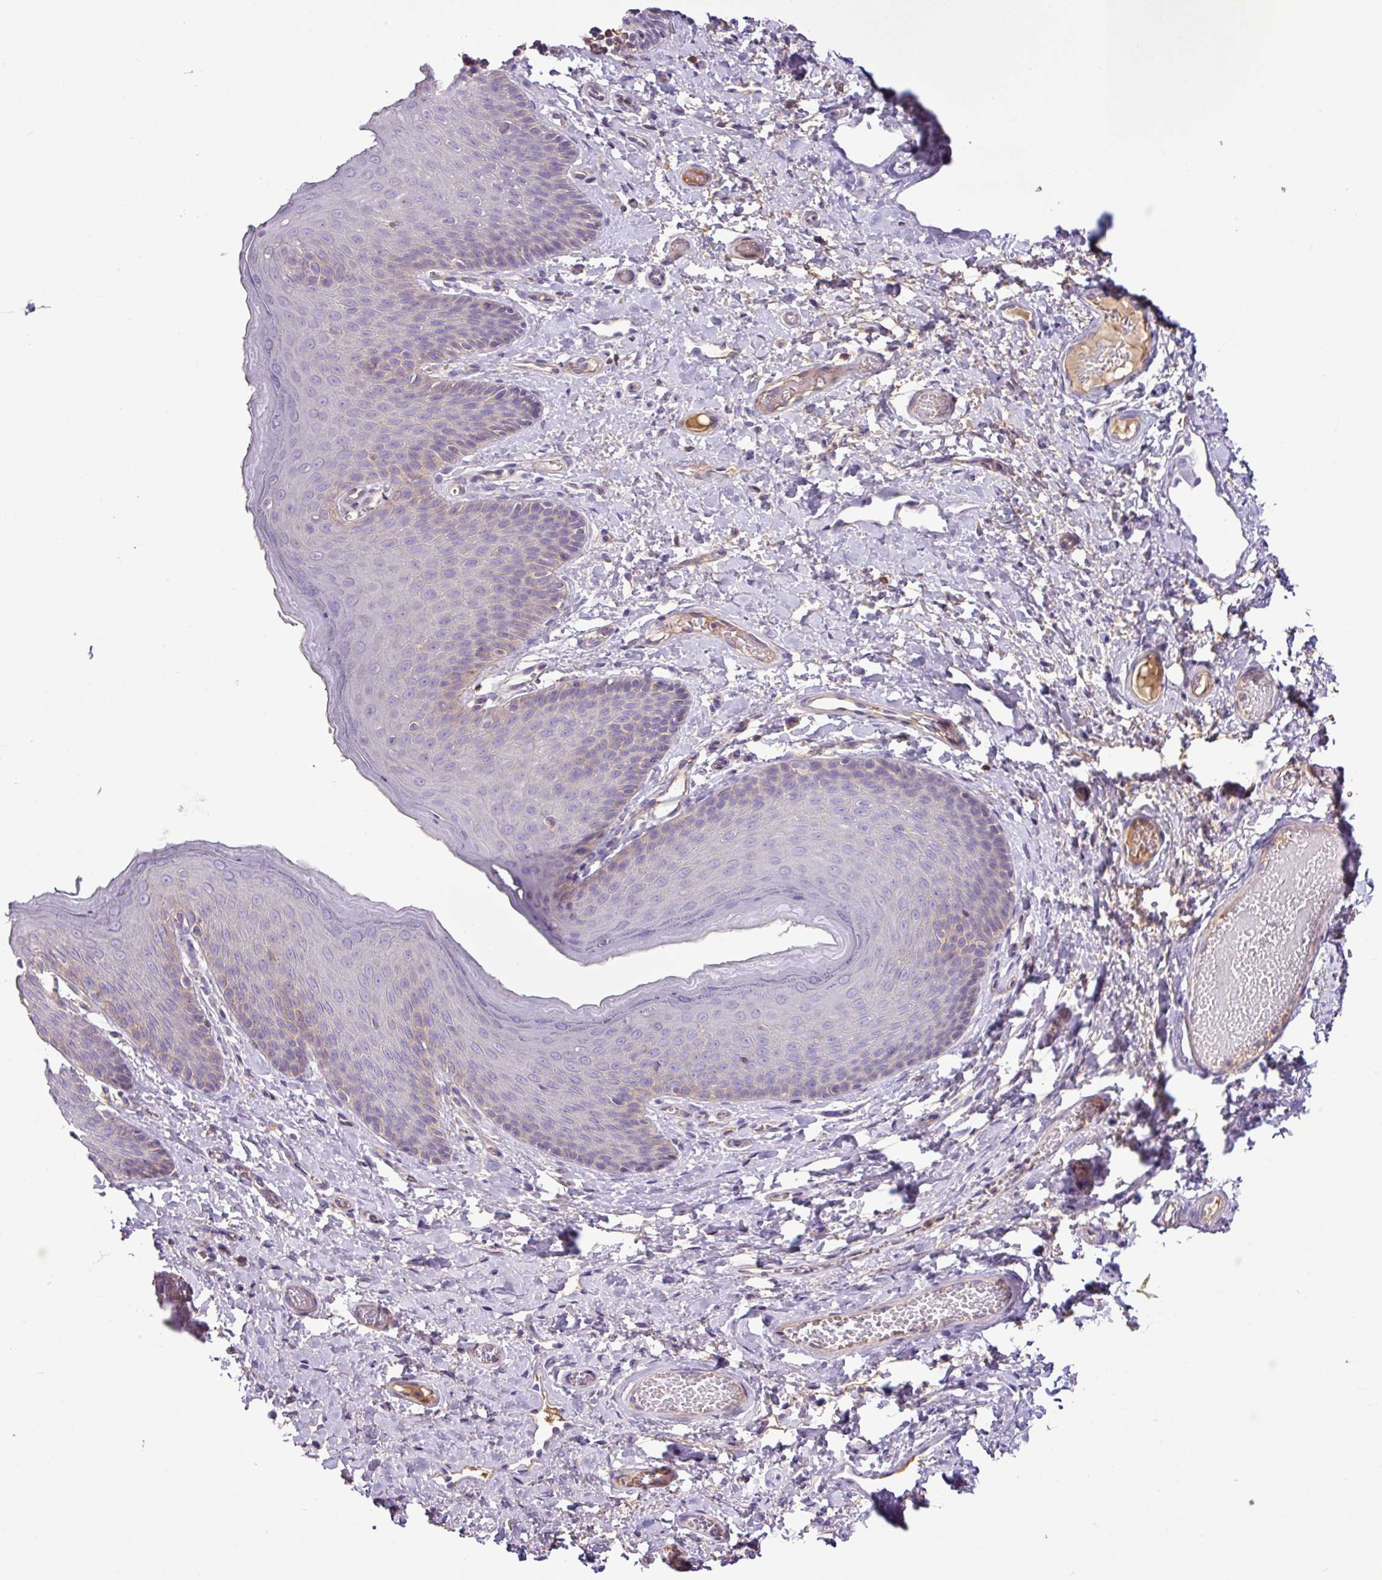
{"staining": {"intensity": "weak", "quantity": "<25%", "location": "cytoplasmic/membranous"}, "tissue": "skin", "cell_type": "Epidermal cells", "image_type": "normal", "snomed": [{"axis": "morphology", "description": "Normal tissue, NOS"}, {"axis": "topography", "description": "Anal"}], "caption": "Micrograph shows no protein staining in epidermal cells of benign skin.", "gene": "AGR3", "patient": {"sex": "female", "age": 40}}